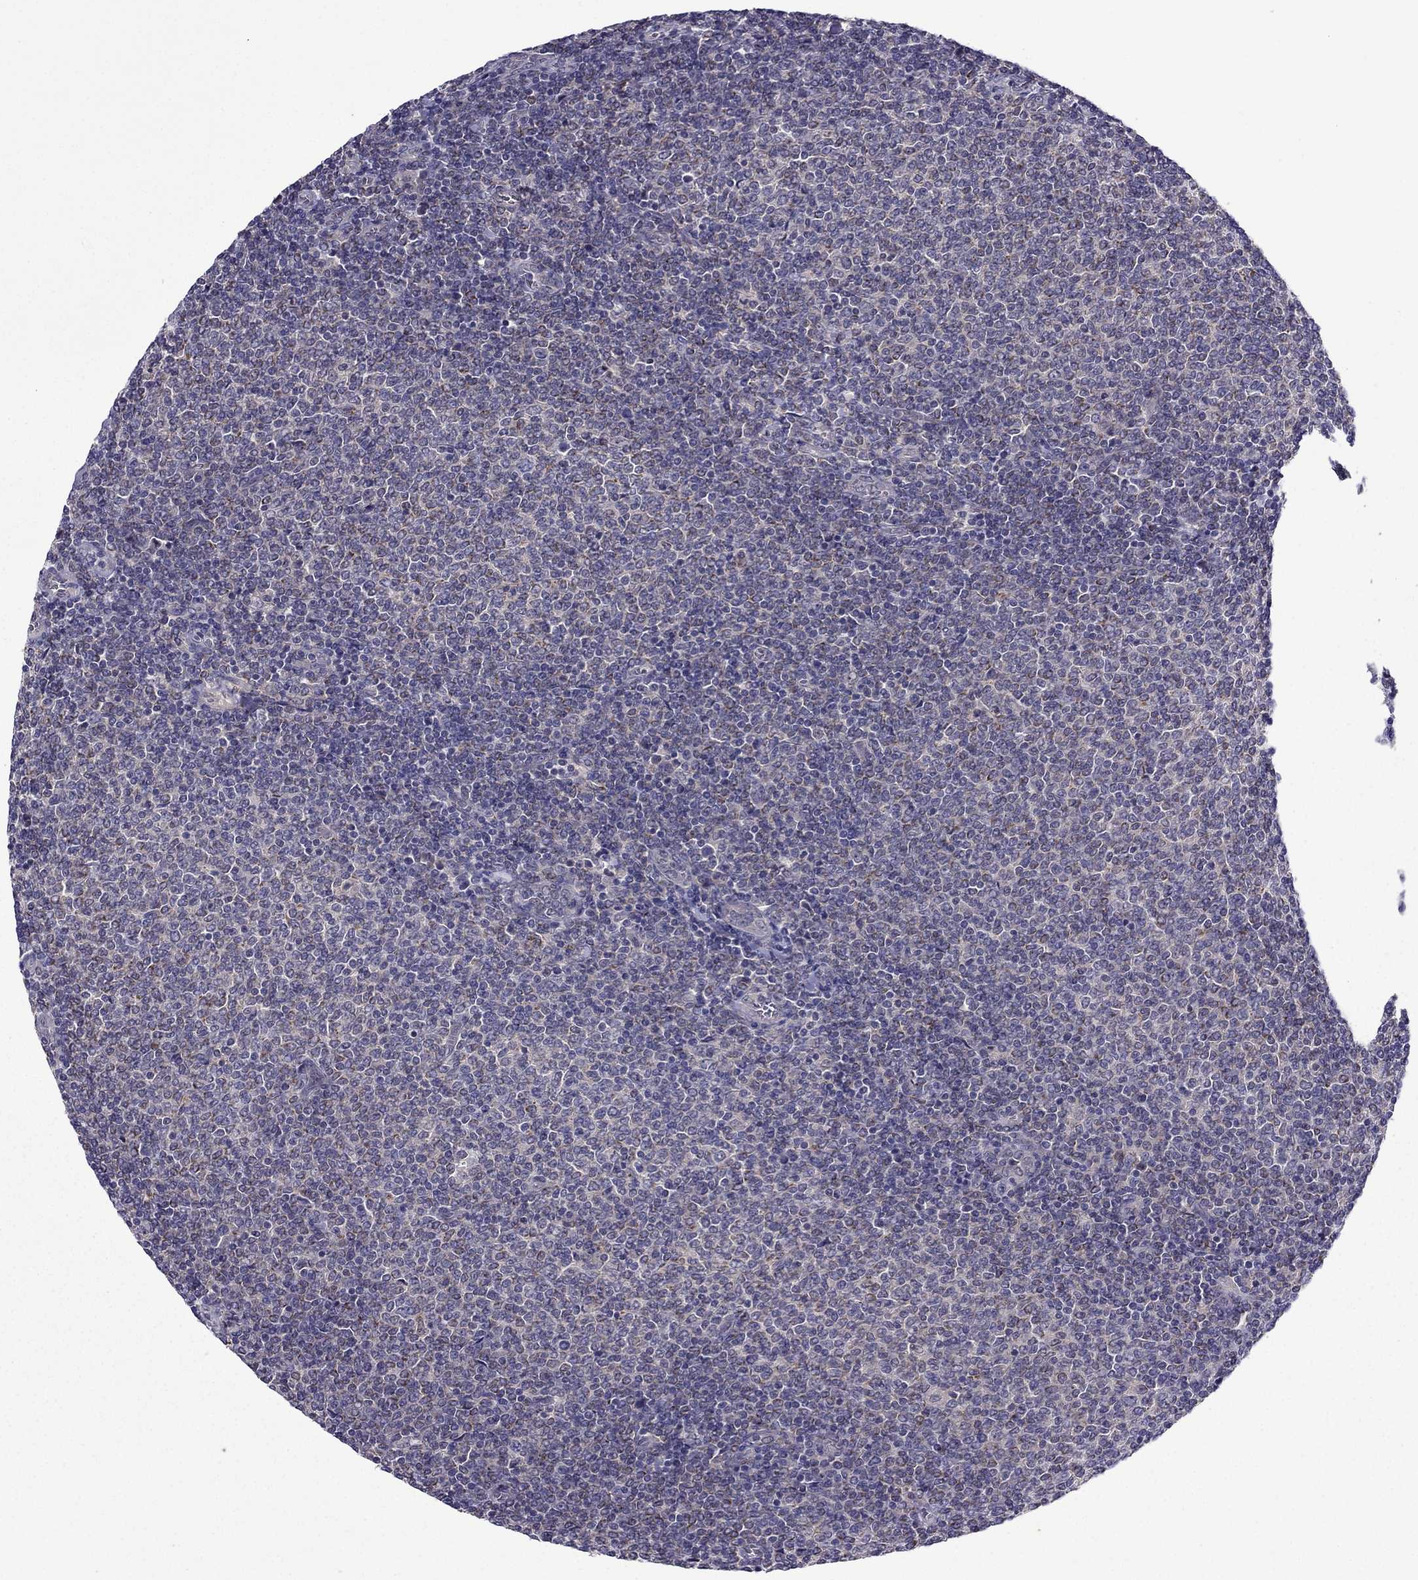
{"staining": {"intensity": "negative", "quantity": "none", "location": "none"}, "tissue": "lymphoma", "cell_type": "Tumor cells", "image_type": "cancer", "snomed": [{"axis": "morphology", "description": "Malignant lymphoma, non-Hodgkin's type, Low grade"}, {"axis": "topography", "description": "Lymph node"}], "caption": "There is no significant positivity in tumor cells of low-grade malignant lymphoma, non-Hodgkin's type. Brightfield microscopy of immunohistochemistry (IHC) stained with DAB (brown) and hematoxylin (blue), captured at high magnification.", "gene": "CDK5", "patient": {"sex": "male", "age": 52}}